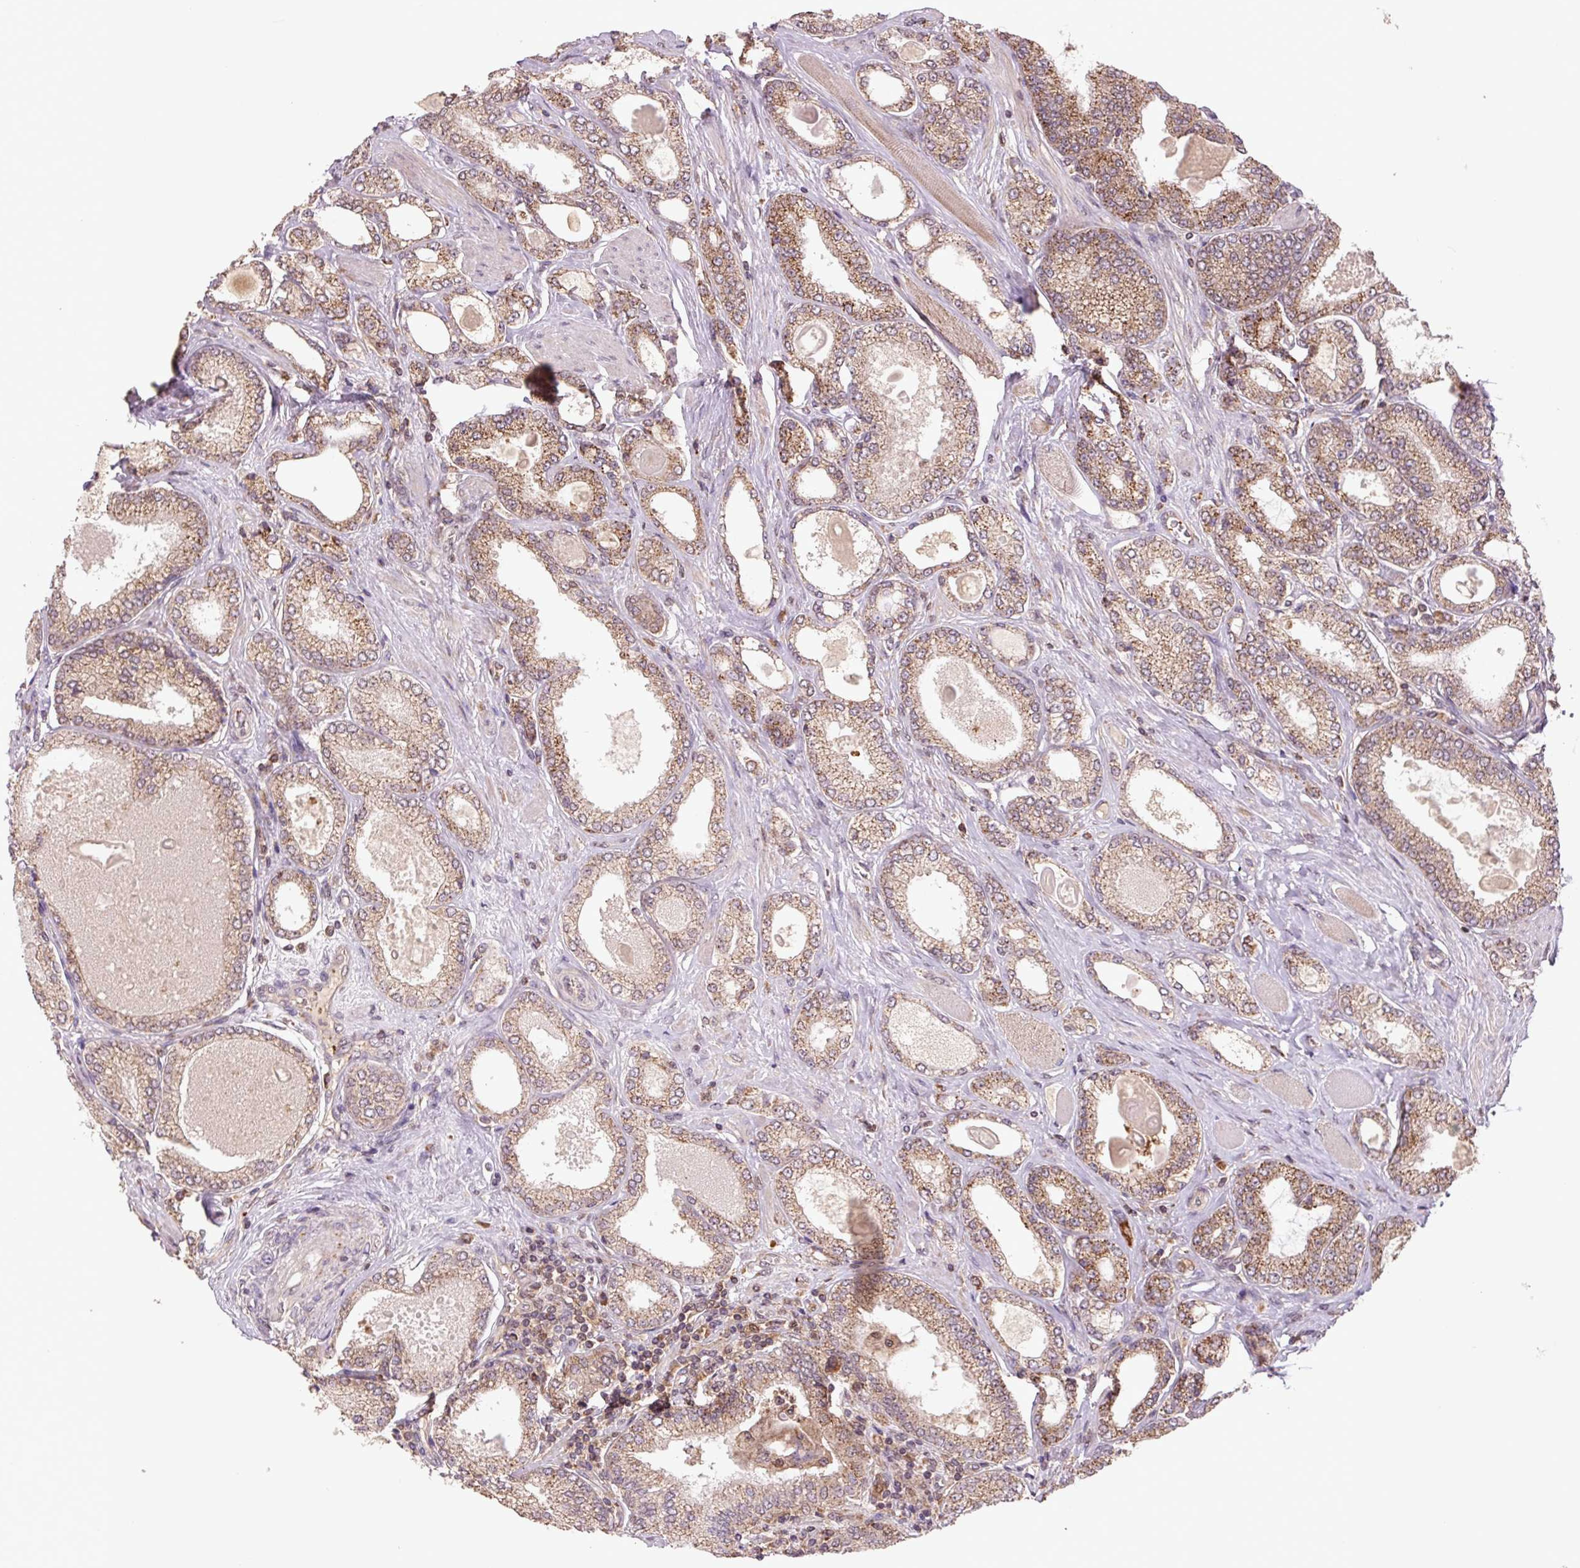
{"staining": {"intensity": "moderate", "quantity": ">75%", "location": "cytoplasmic/membranous"}, "tissue": "prostate cancer", "cell_type": "Tumor cells", "image_type": "cancer", "snomed": [{"axis": "morphology", "description": "Adenocarcinoma, High grade"}, {"axis": "topography", "description": "Prostate"}], "caption": "Immunohistochemical staining of prostate cancer shows medium levels of moderate cytoplasmic/membranous positivity in about >75% of tumor cells.", "gene": "TMEM160", "patient": {"sex": "male", "age": 68}}